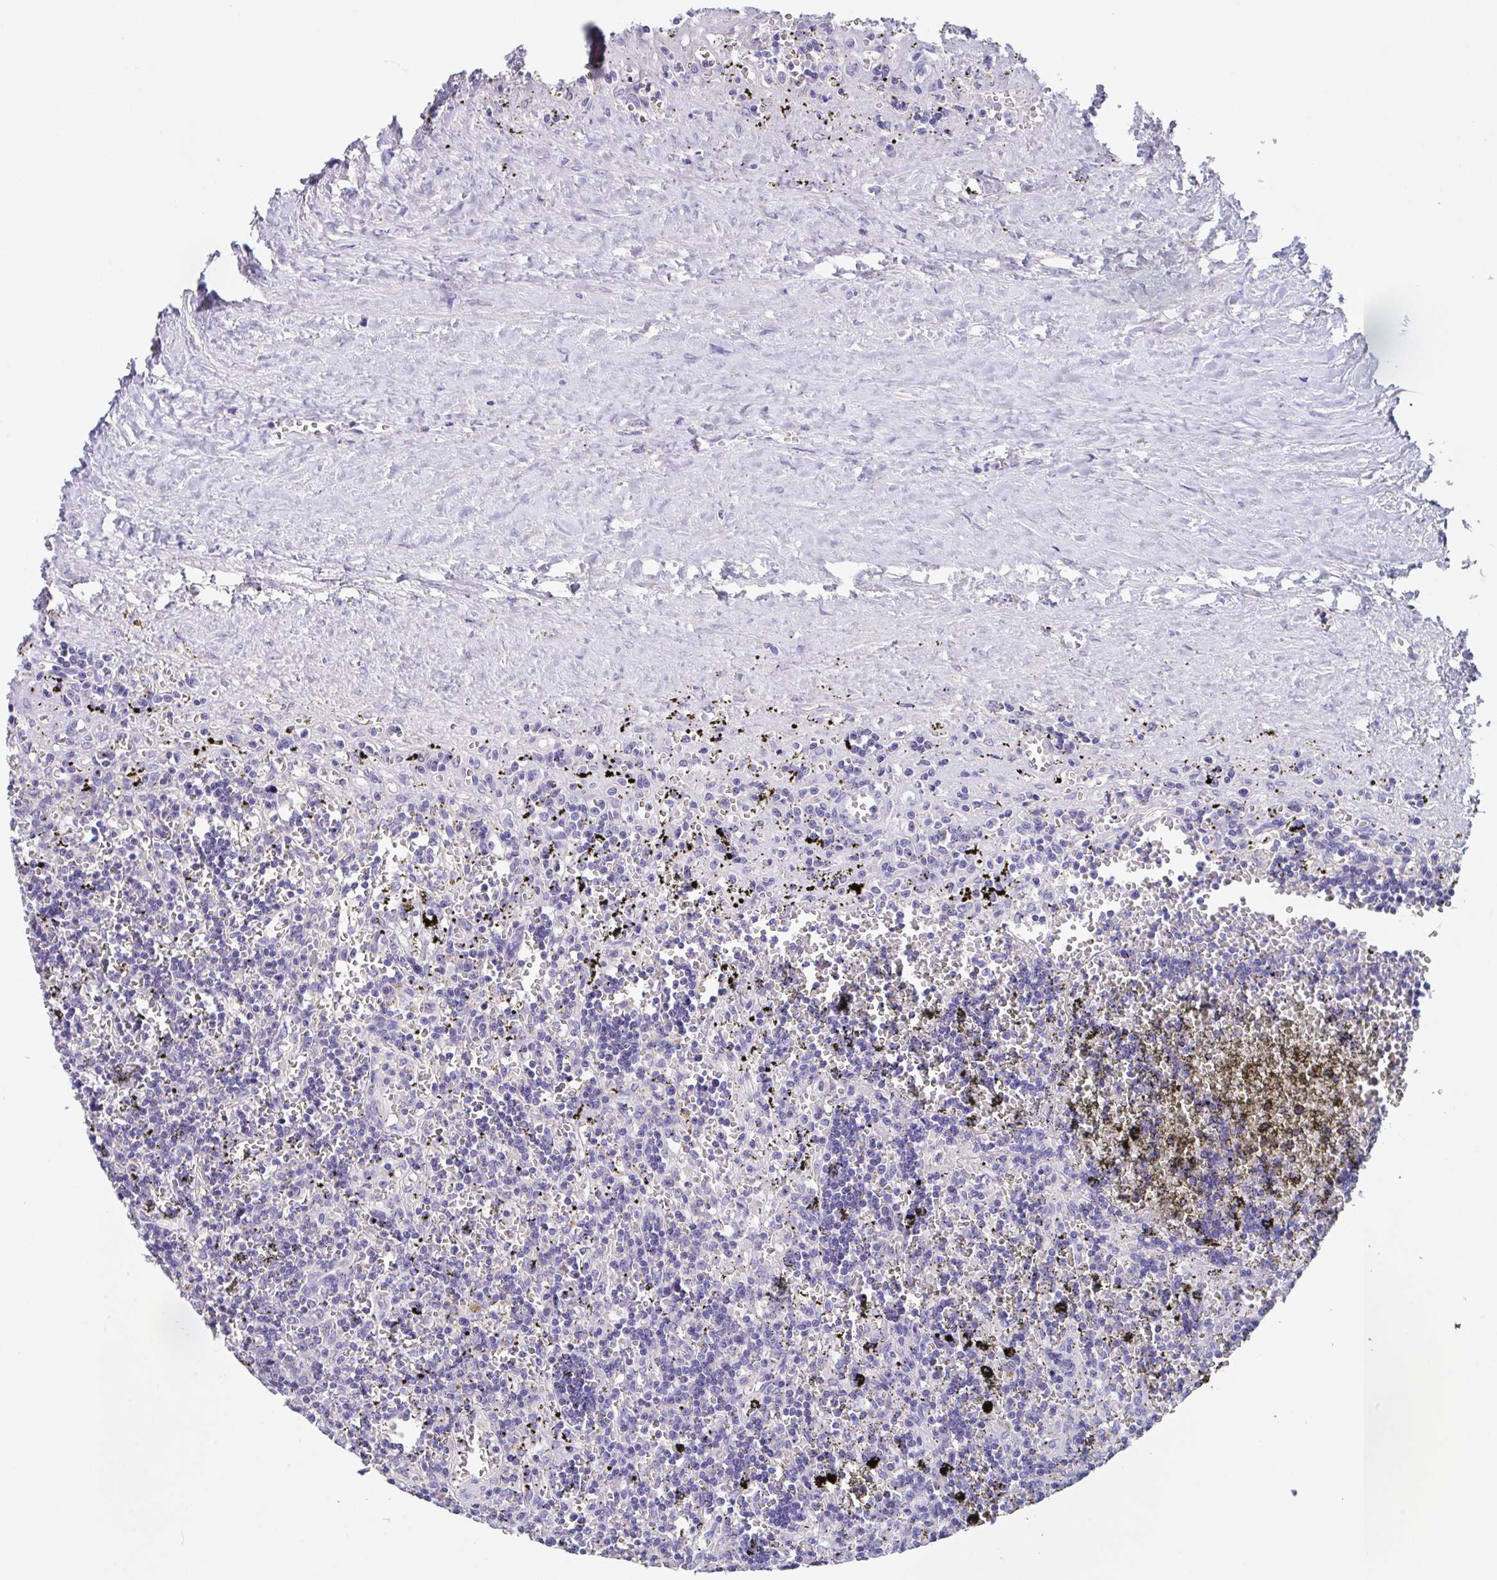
{"staining": {"intensity": "negative", "quantity": "none", "location": "none"}, "tissue": "lymphoma", "cell_type": "Tumor cells", "image_type": "cancer", "snomed": [{"axis": "morphology", "description": "Malignant lymphoma, non-Hodgkin's type, Low grade"}, {"axis": "topography", "description": "Spleen"}], "caption": "Immunohistochemistry (IHC) histopathology image of neoplastic tissue: human malignant lymphoma, non-Hodgkin's type (low-grade) stained with DAB shows no significant protein staining in tumor cells.", "gene": "LRRC58", "patient": {"sex": "male", "age": 60}}